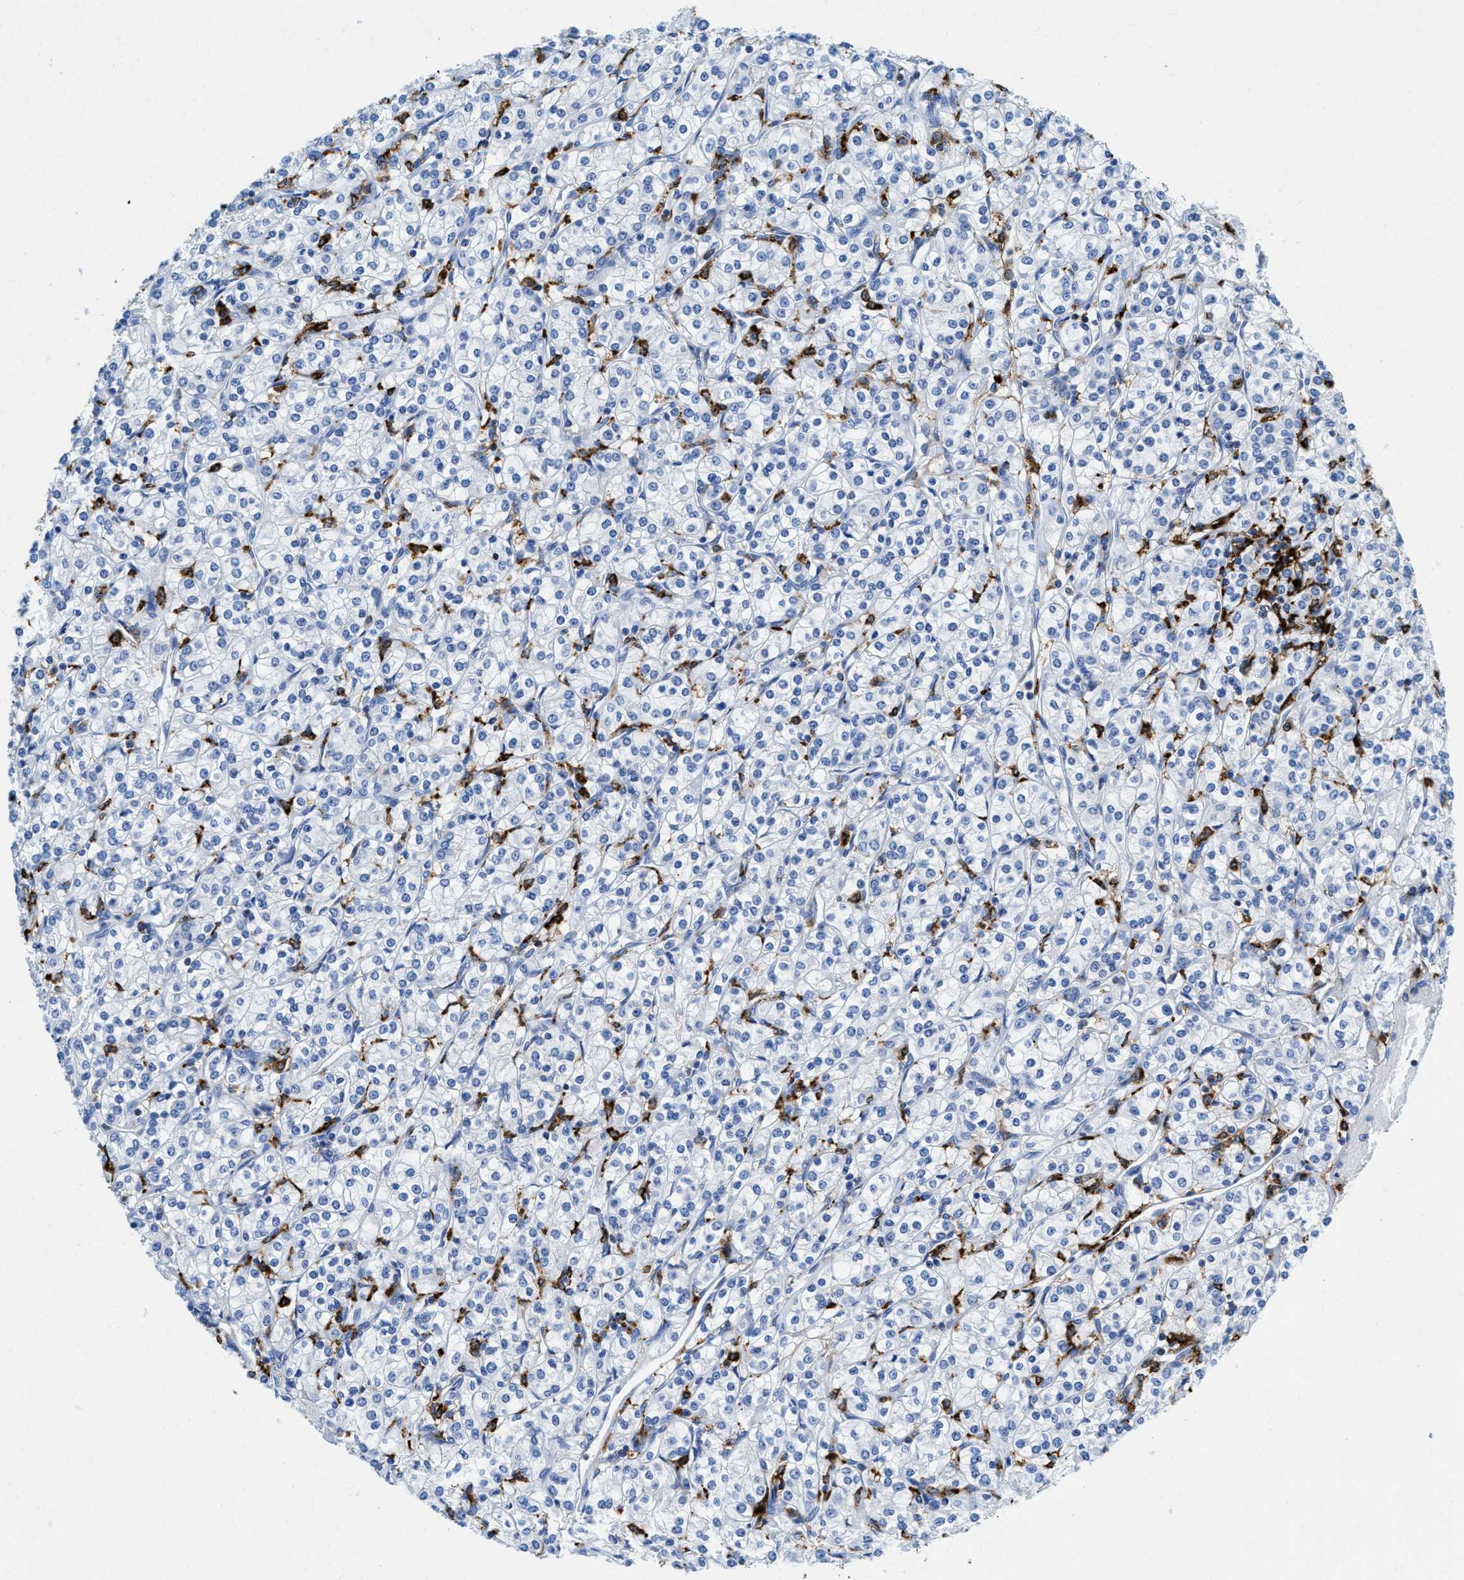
{"staining": {"intensity": "negative", "quantity": "none", "location": "none"}, "tissue": "renal cancer", "cell_type": "Tumor cells", "image_type": "cancer", "snomed": [{"axis": "morphology", "description": "Adenocarcinoma, NOS"}, {"axis": "topography", "description": "Kidney"}], "caption": "An immunohistochemistry (IHC) photomicrograph of adenocarcinoma (renal) is shown. There is no staining in tumor cells of adenocarcinoma (renal).", "gene": "CD226", "patient": {"sex": "male", "age": 77}}